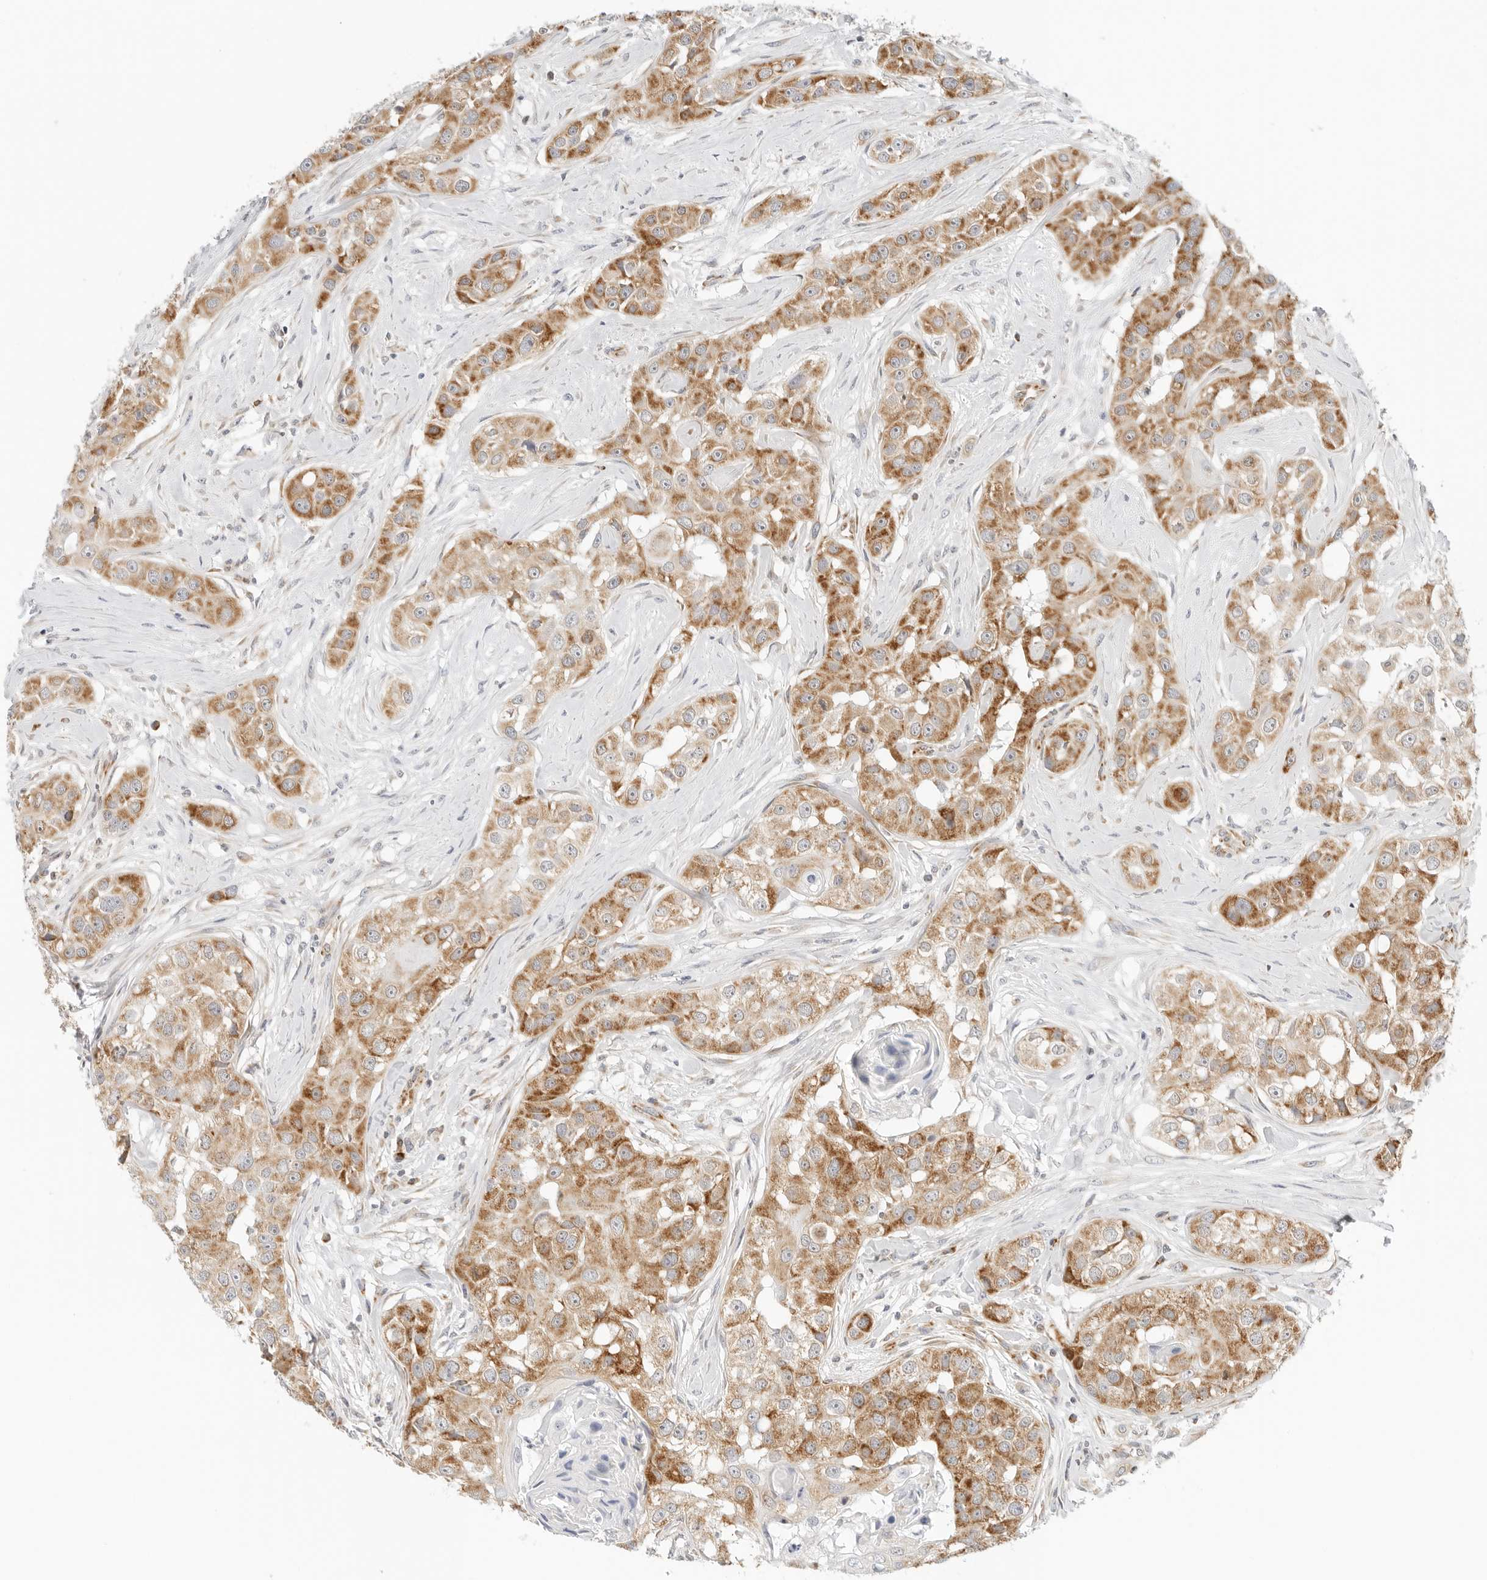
{"staining": {"intensity": "strong", "quantity": ">75%", "location": "cytoplasmic/membranous"}, "tissue": "head and neck cancer", "cell_type": "Tumor cells", "image_type": "cancer", "snomed": [{"axis": "morphology", "description": "Normal tissue, NOS"}, {"axis": "morphology", "description": "Squamous cell carcinoma, NOS"}, {"axis": "topography", "description": "Skeletal muscle"}, {"axis": "topography", "description": "Head-Neck"}], "caption": "Head and neck cancer was stained to show a protein in brown. There is high levels of strong cytoplasmic/membranous positivity in approximately >75% of tumor cells.", "gene": "RC3H1", "patient": {"sex": "male", "age": 51}}